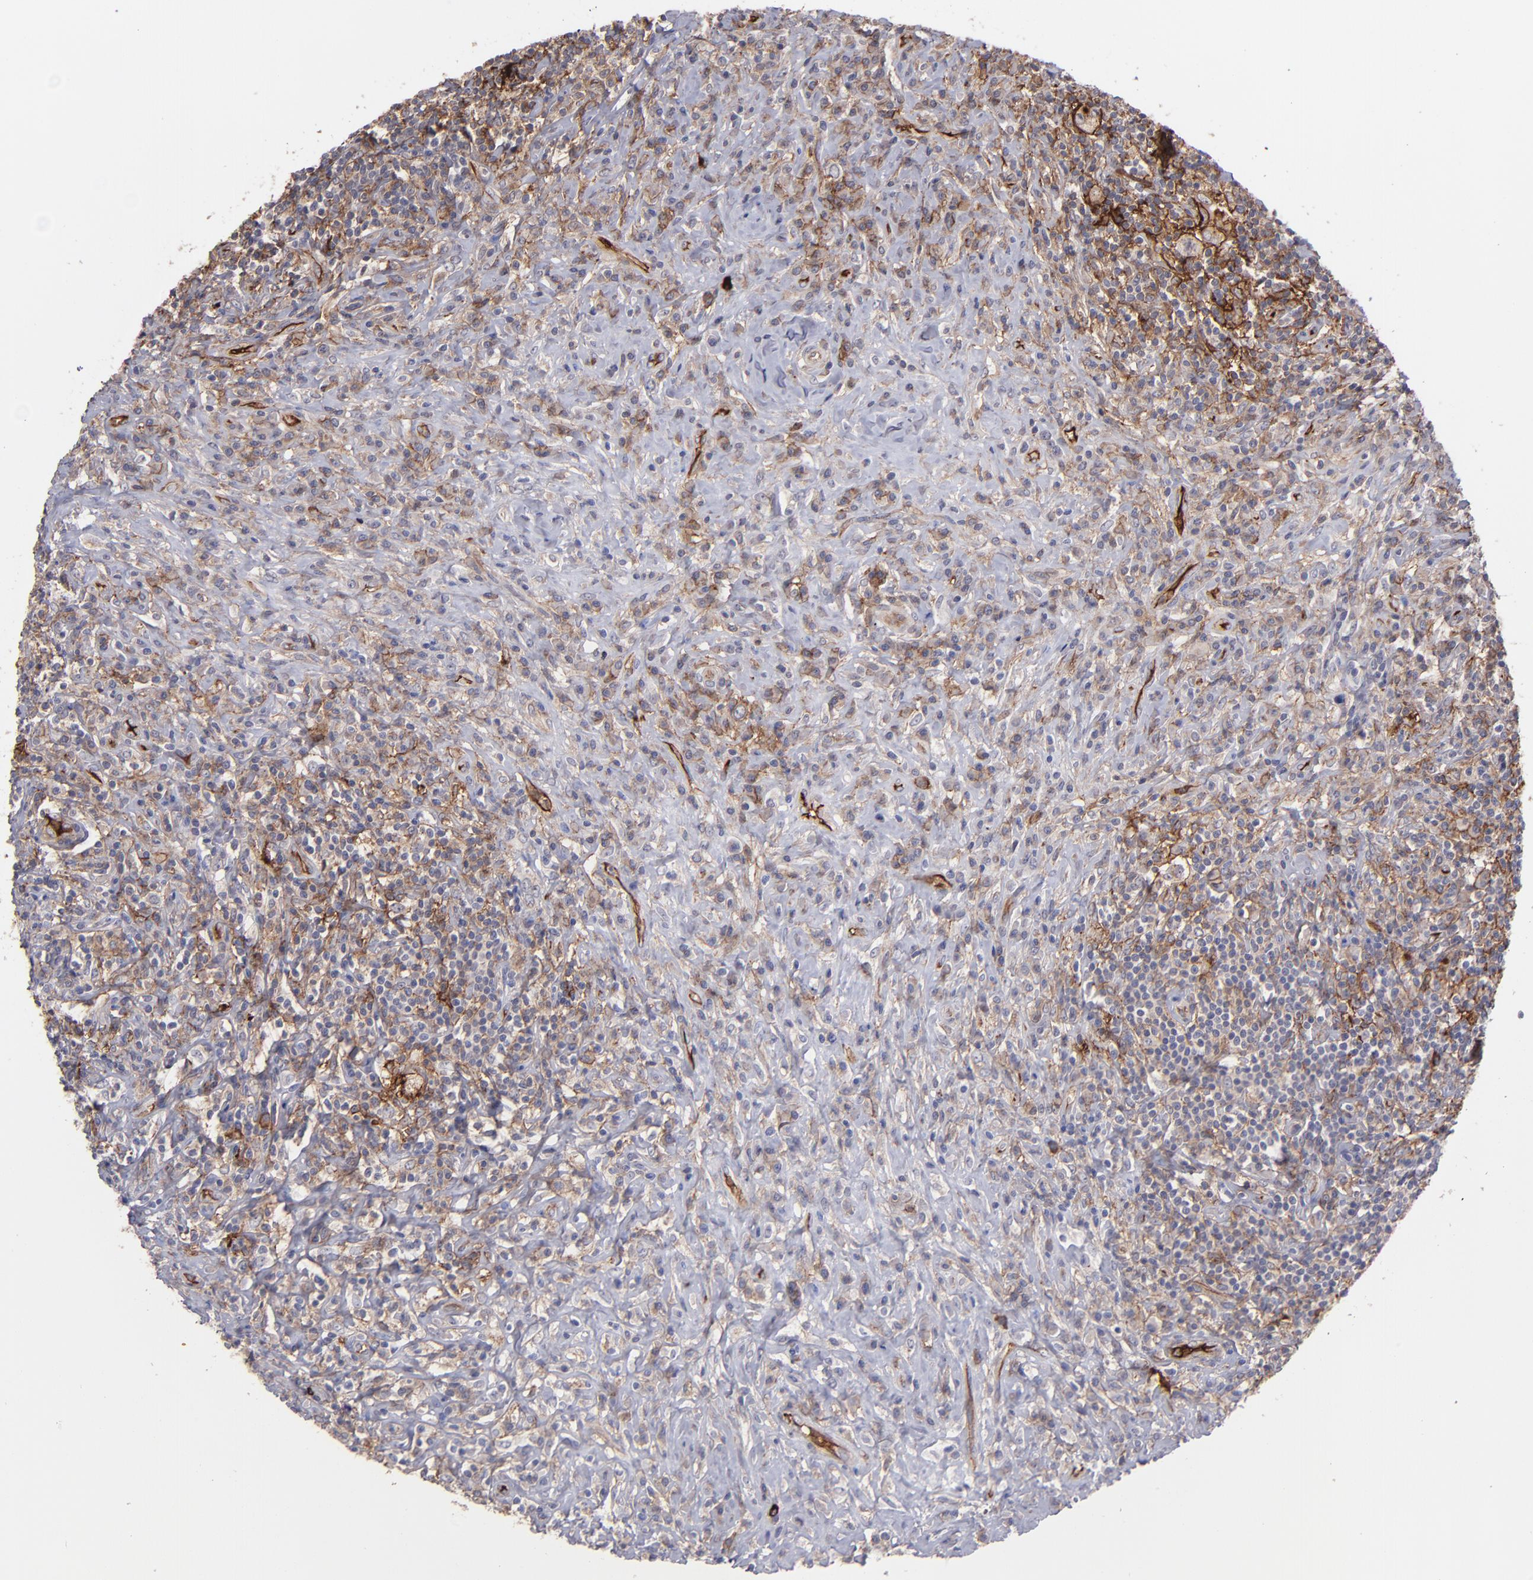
{"staining": {"intensity": "moderate", "quantity": ">75%", "location": "cytoplasmic/membranous"}, "tissue": "lymphoma", "cell_type": "Tumor cells", "image_type": "cancer", "snomed": [{"axis": "morphology", "description": "Hodgkin's disease, NOS"}, {"axis": "topography", "description": "Lymph node"}], "caption": "Immunohistochemistry (DAB (3,3'-diaminobenzidine)) staining of human lymphoma shows moderate cytoplasmic/membranous protein expression in about >75% of tumor cells.", "gene": "ICAM1", "patient": {"sex": "female", "age": 25}}